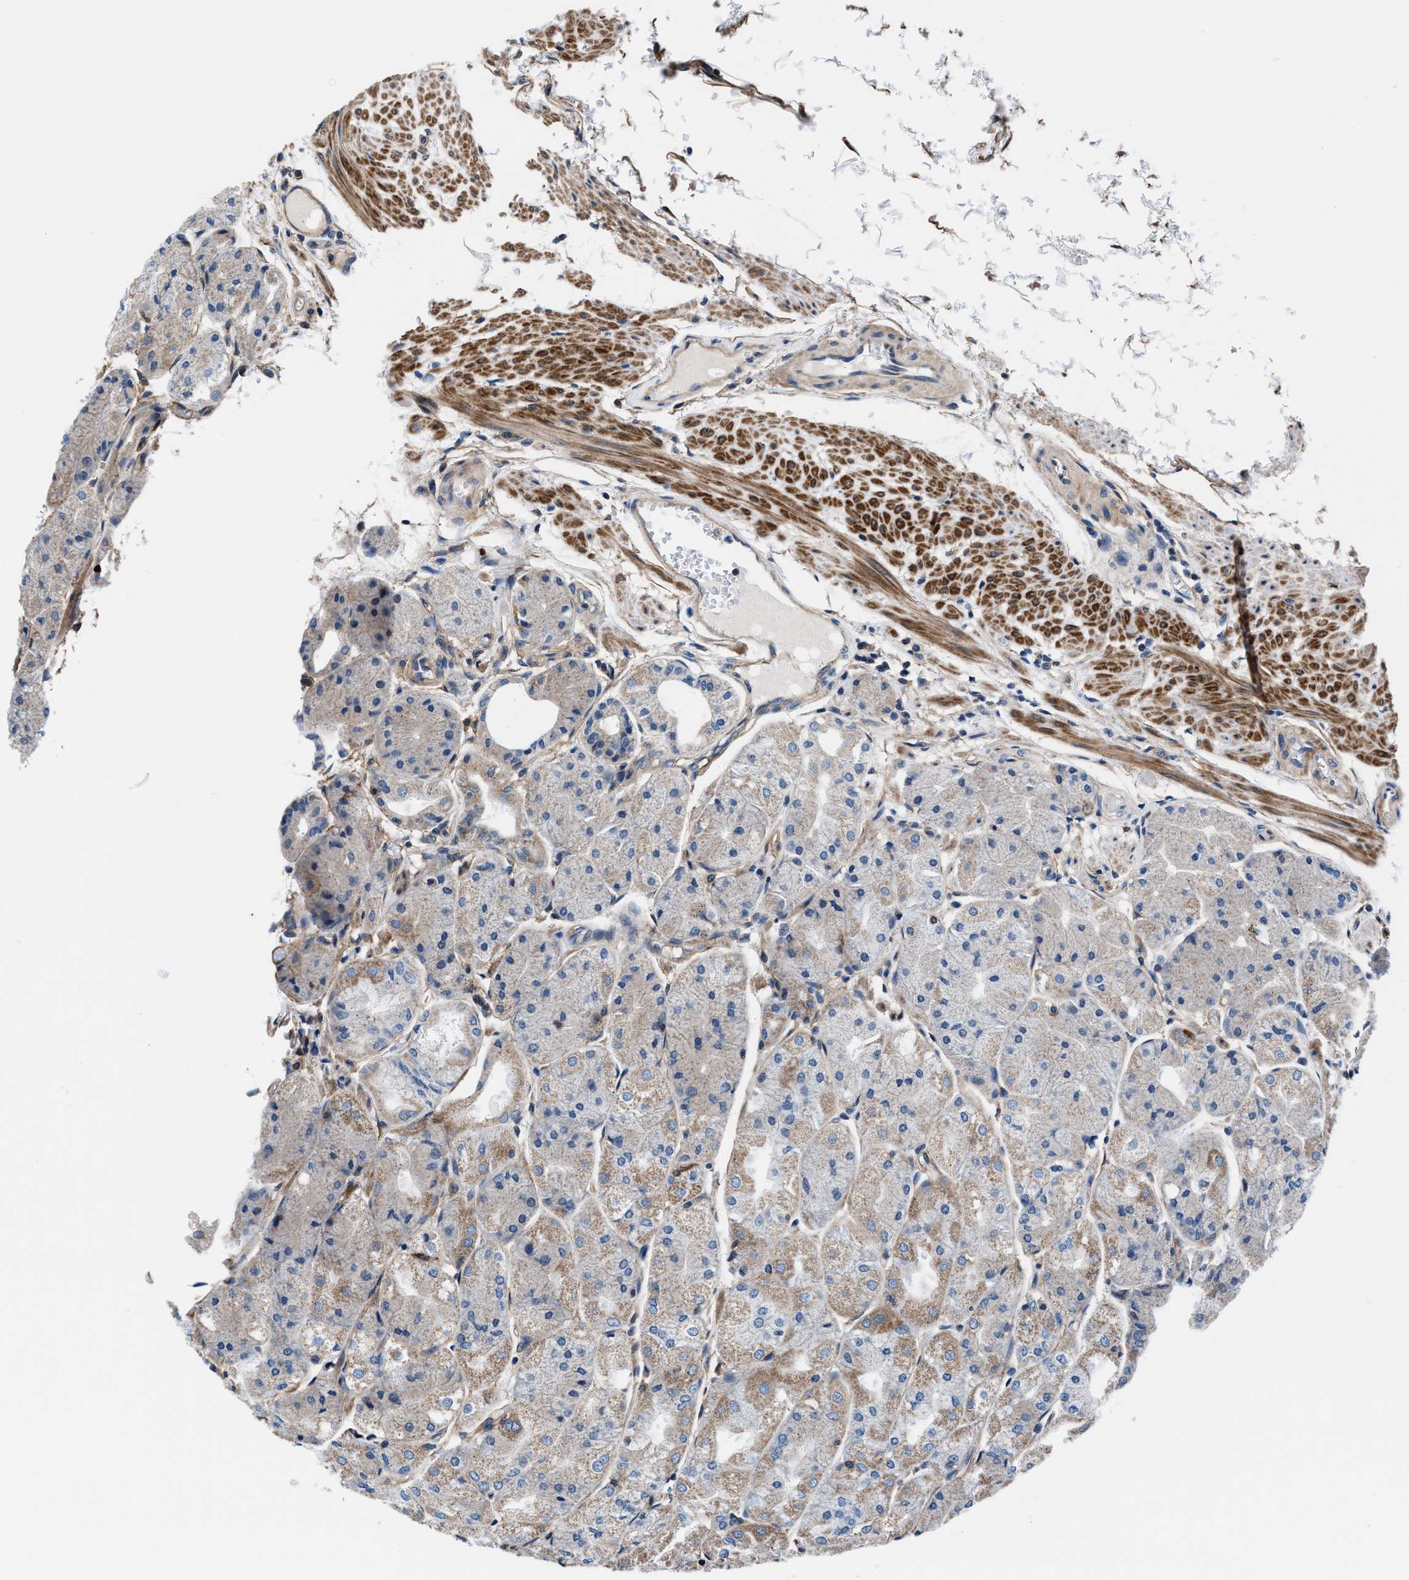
{"staining": {"intensity": "moderate", "quantity": ">75%", "location": "cytoplasmic/membranous"}, "tissue": "stomach", "cell_type": "Glandular cells", "image_type": "normal", "snomed": [{"axis": "morphology", "description": "Normal tissue, NOS"}, {"axis": "topography", "description": "Stomach, upper"}], "caption": "Immunohistochemistry (IHC) (DAB (3,3'-diaminobenzidine)) staining of unremarkable stomach exhibits moderate cytoplasmic/membranous protein expression in approximately >75% of glandular cells.", "gene": "NKTR", "patient": {"sex": "male", "age": 72}}